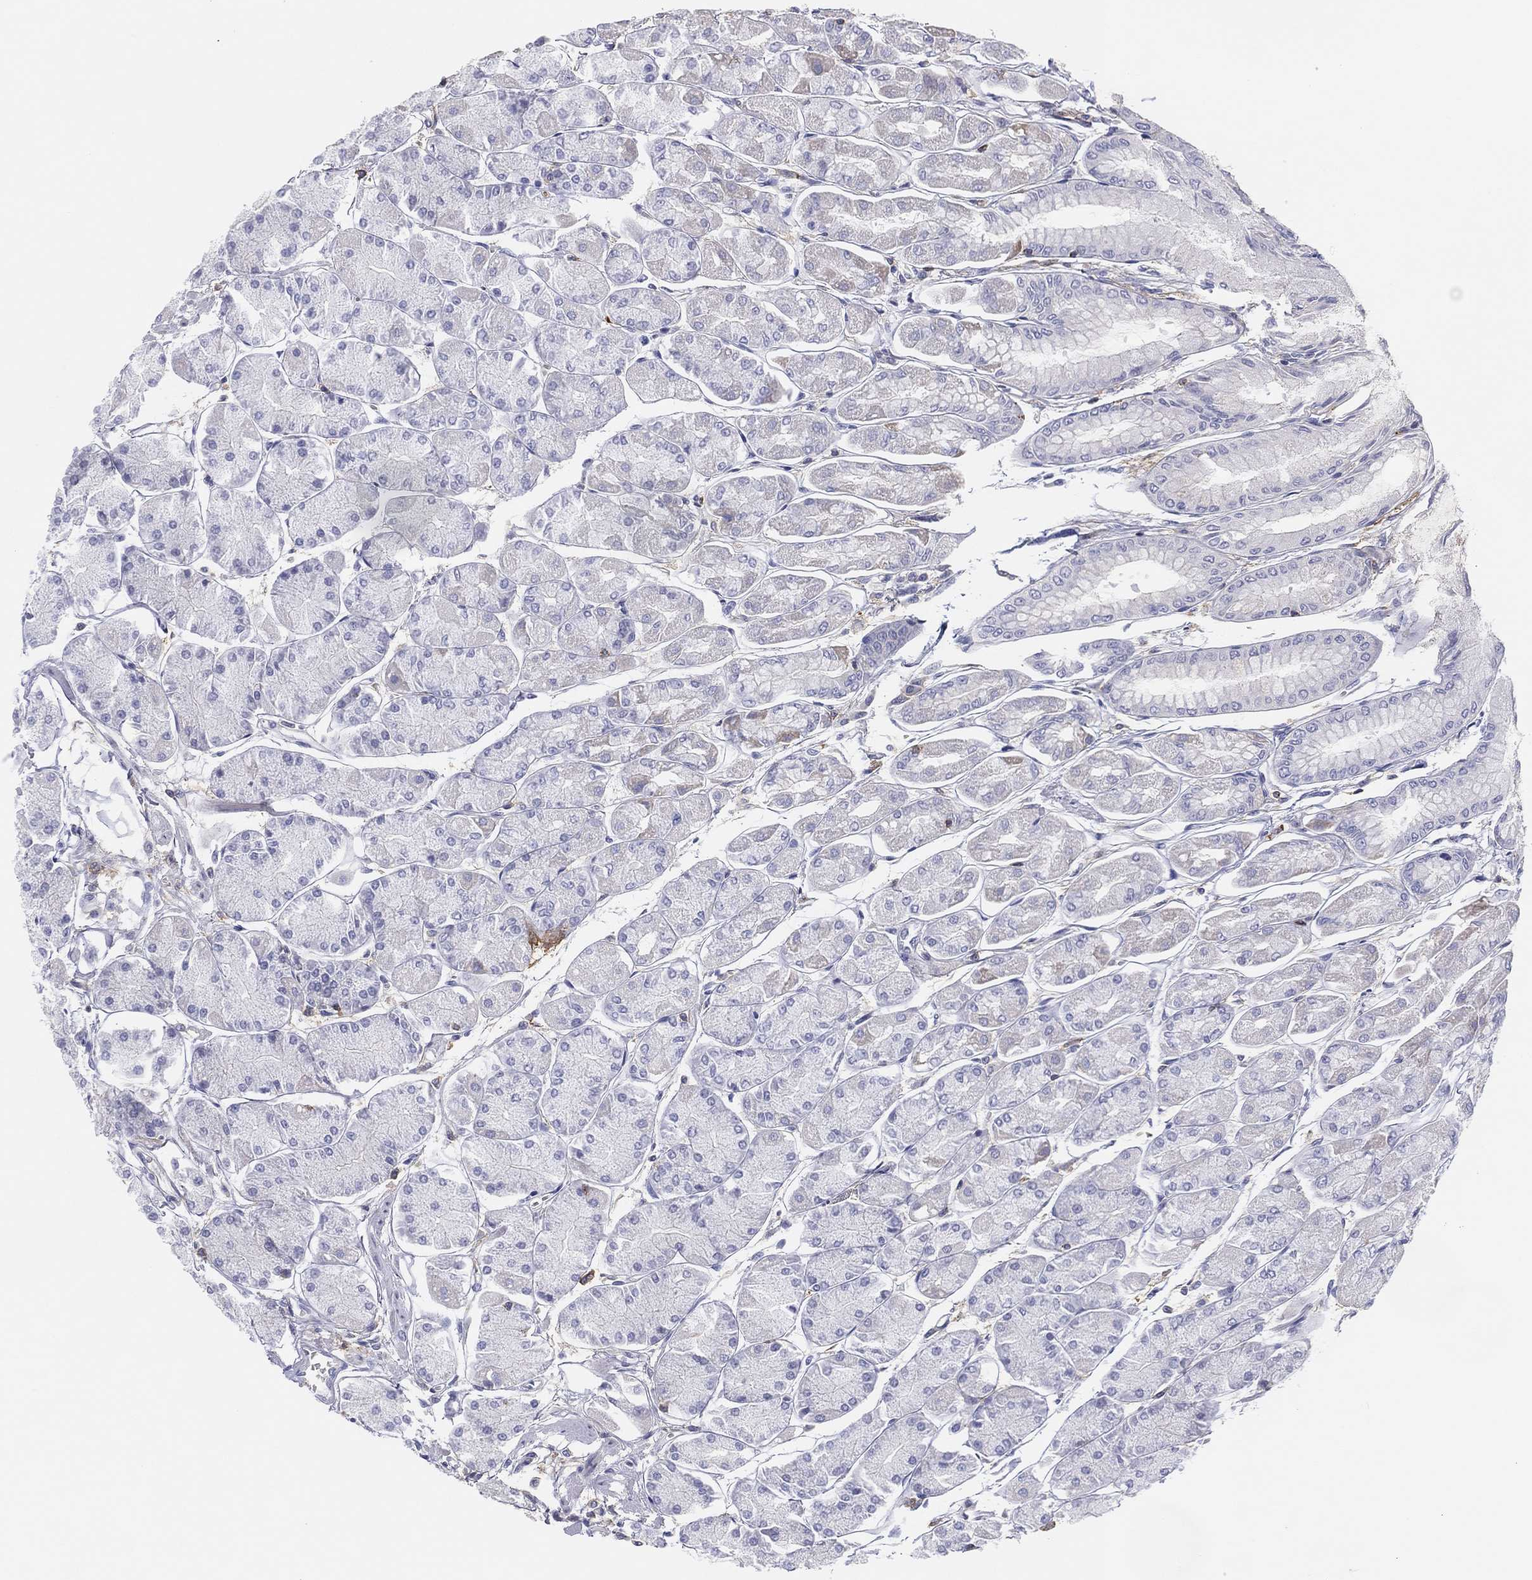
{"staining": {"intensity": "negative", "quantity": "none", "location": "none"}, "tissue": "stomach", "cell_type": "Glandular cells", "image_type": "normal", "snomed": [{"axis": "morphology", "description": "Normal tissue, NOS"}, {"axis": "topography", "description": "Stomach, upper"}], "caption": "A photomicrograph of human stomach is negative for staining in glandular cells.", "gene": "SELPLG", "patient": {"sex": "male", "age": 60}}